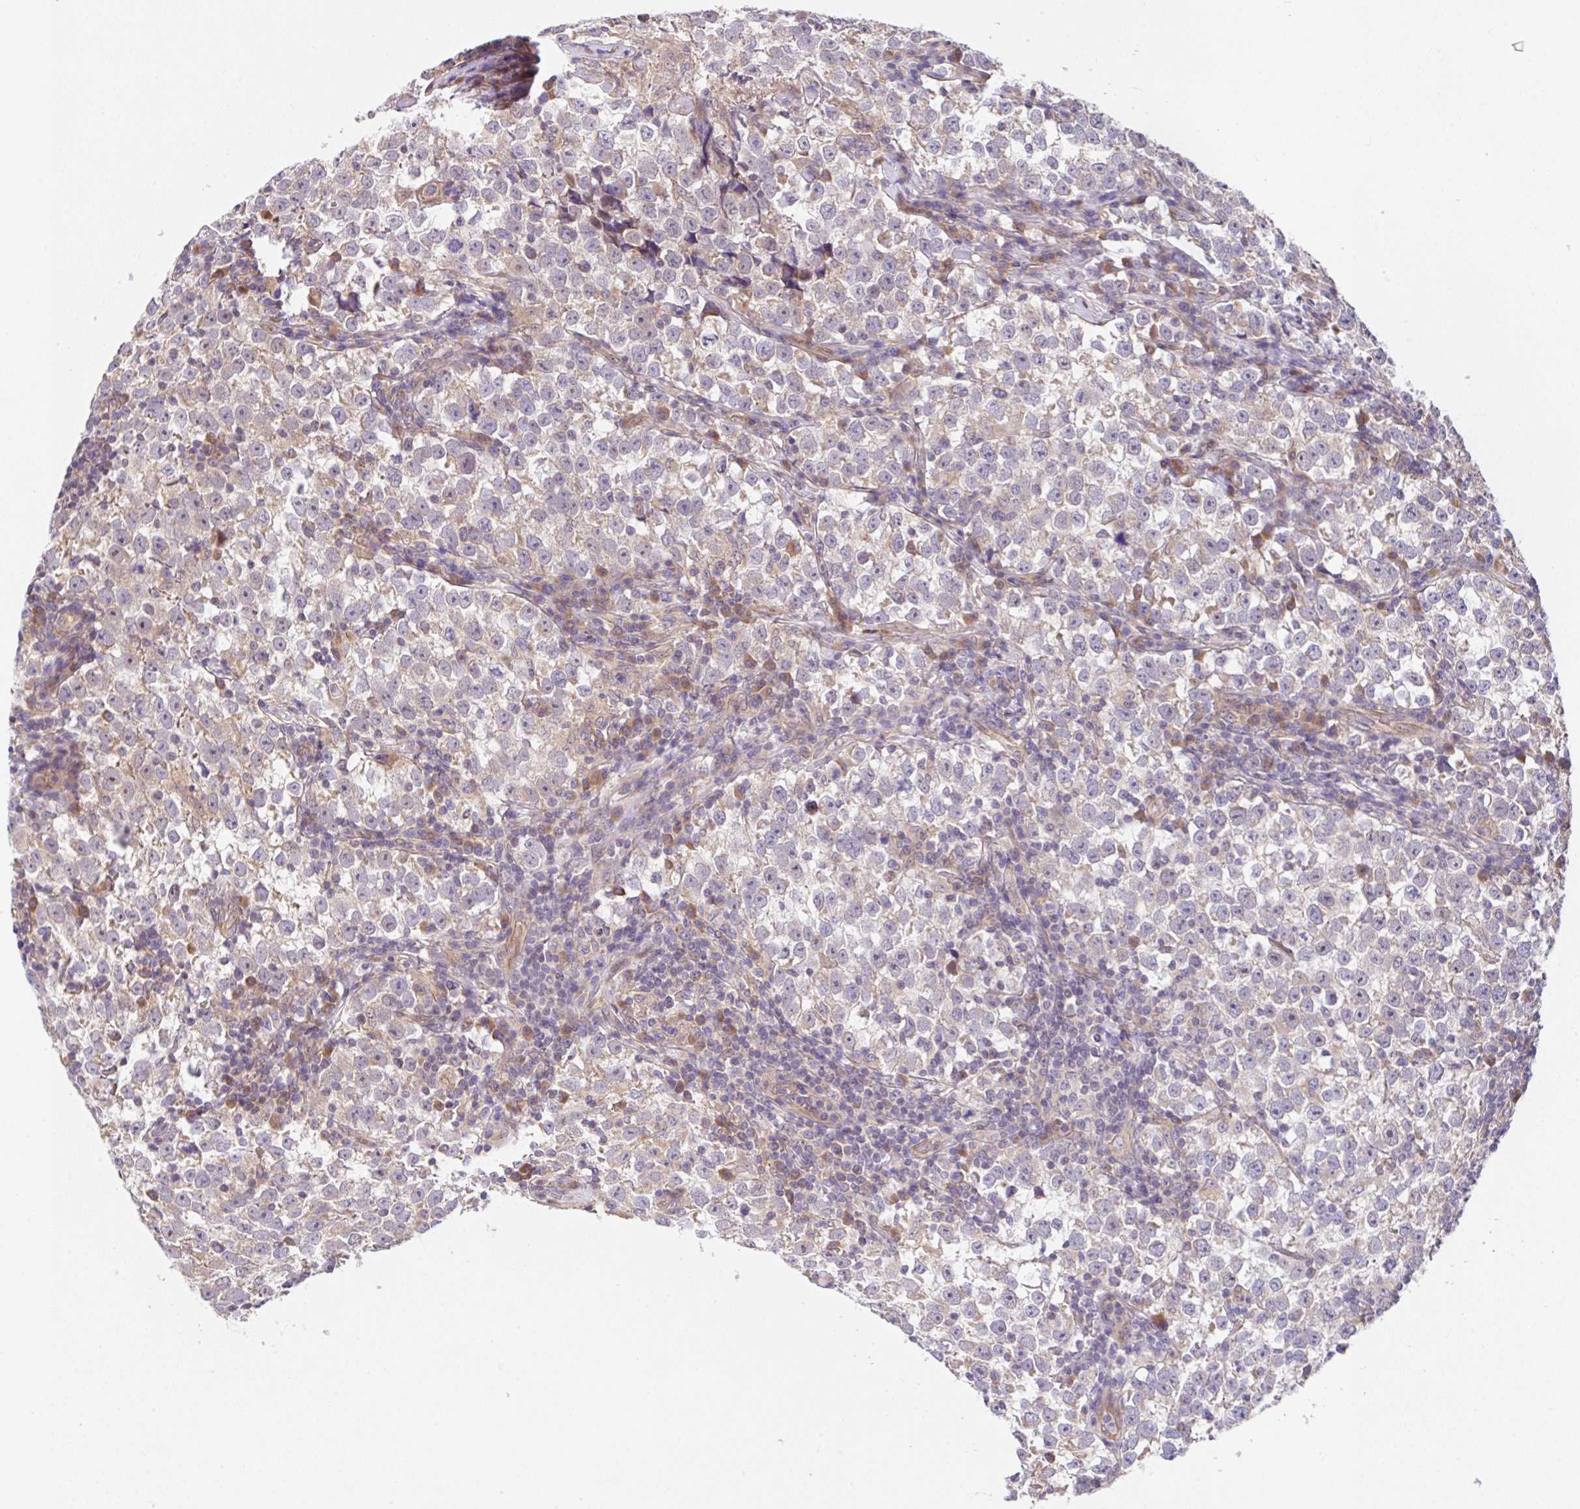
{"staining": {"intensity": "weak", "quantity": "25%-75%", "location": "cytoplasmic/membranous"}, "tissue": "testis cancer", "cell_type": "Tumor cells", "image_type": "cancer", "snomed": [{"axis": "morphology", "description": "Normal tissue, NOS"}, {"axis": "morphology", "description": "Seminoma, NOS"}, {"axis": "topography", "description": "Testis"}], "caption": "Testis cancer (seminoma) stained with a protein marker exhibits weak staining in tumor cells.", "gene": "UBE4A", "patient": {"sex": "male", "age": 43}}